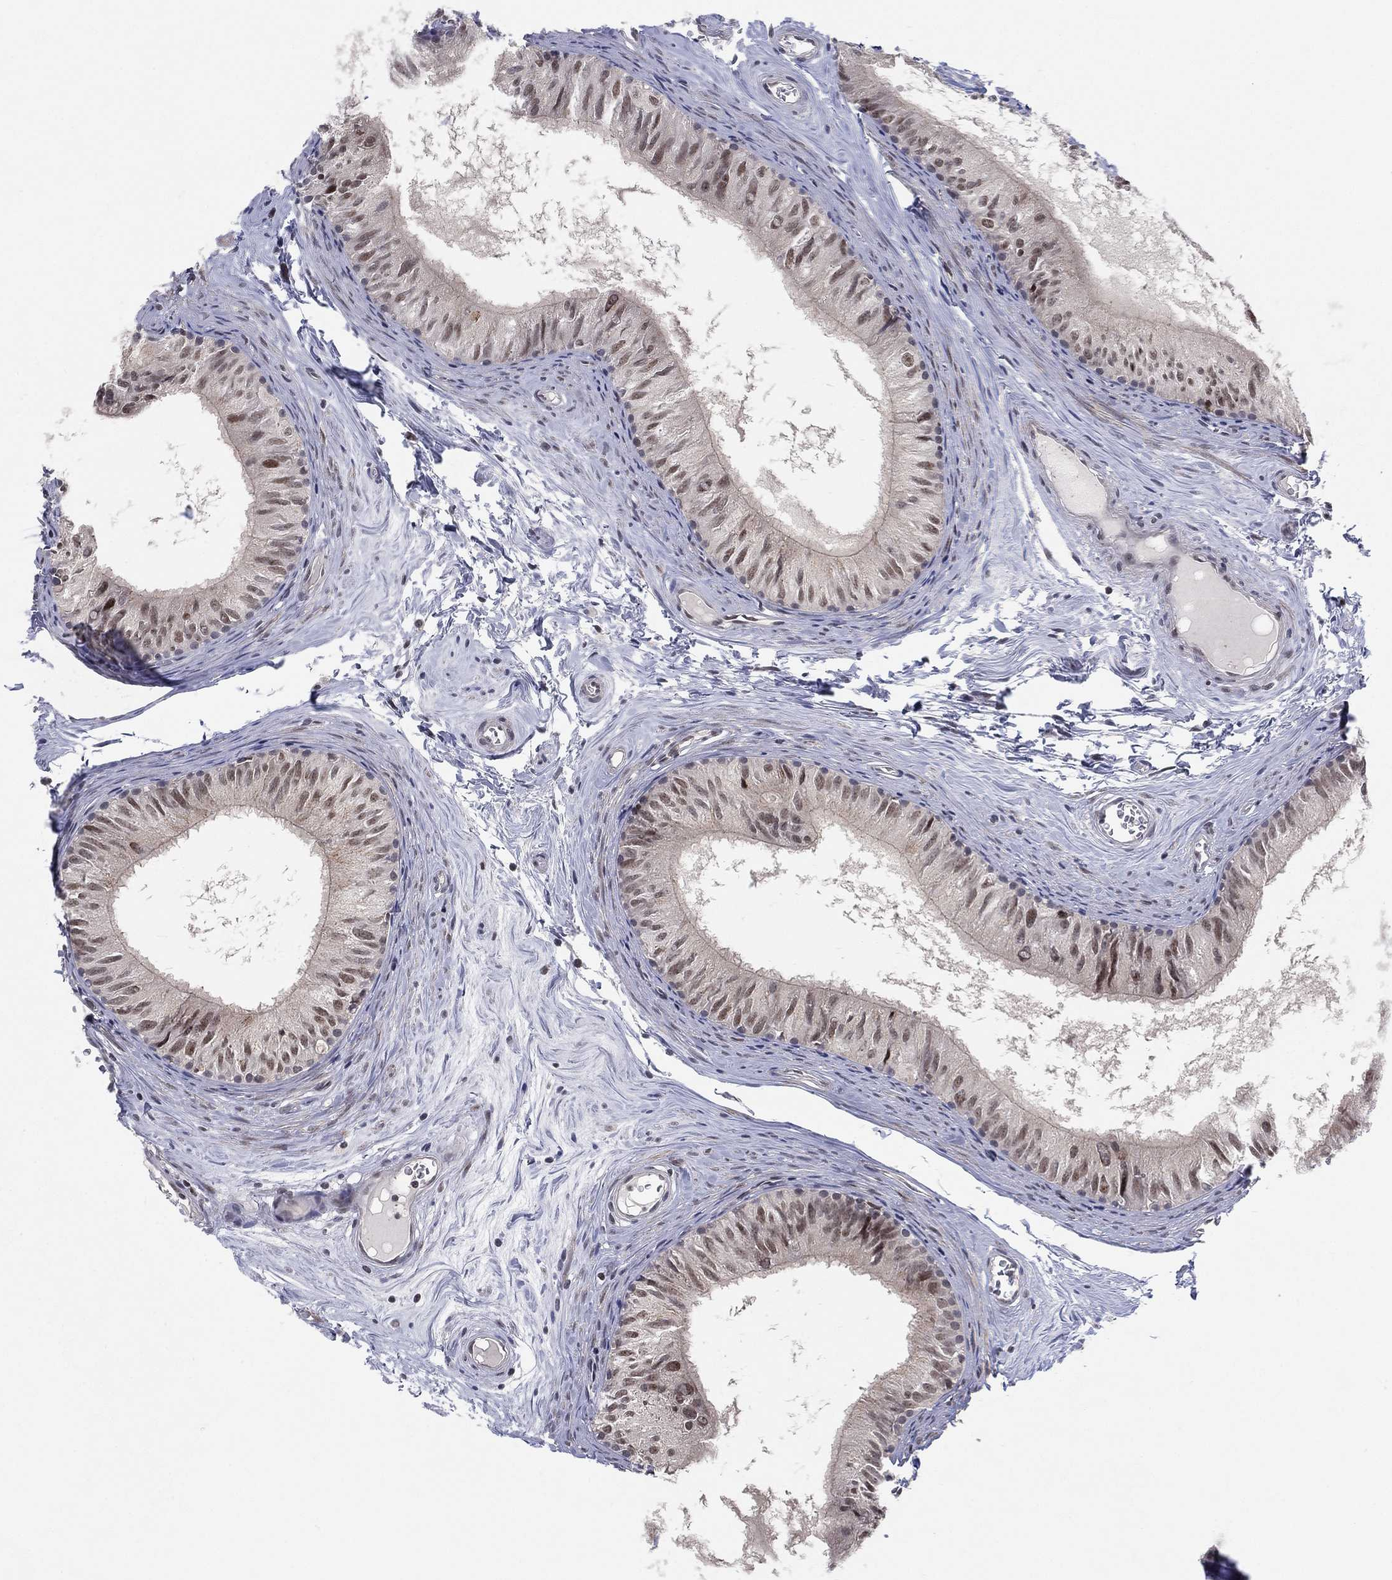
{"staining": {"intensity": "moderate", "quantity": "<25%", "location": "nuclear"}, "tissue": "epididymis", "cell_type": "Glandular cells", "image_type": "normal", "snomed": [{"axis": "morphology", "description": "Normal tissue, NOS"}, {"axis": "topography", "description": "Epididymis"}], "caption": "Benign epididymis displays moderate nuclear expression in approximately <25% of glandular cells Nuclei are stained in blue..", "gene": "DGCR8", "patient": {"sex": "male", "age": 52}}